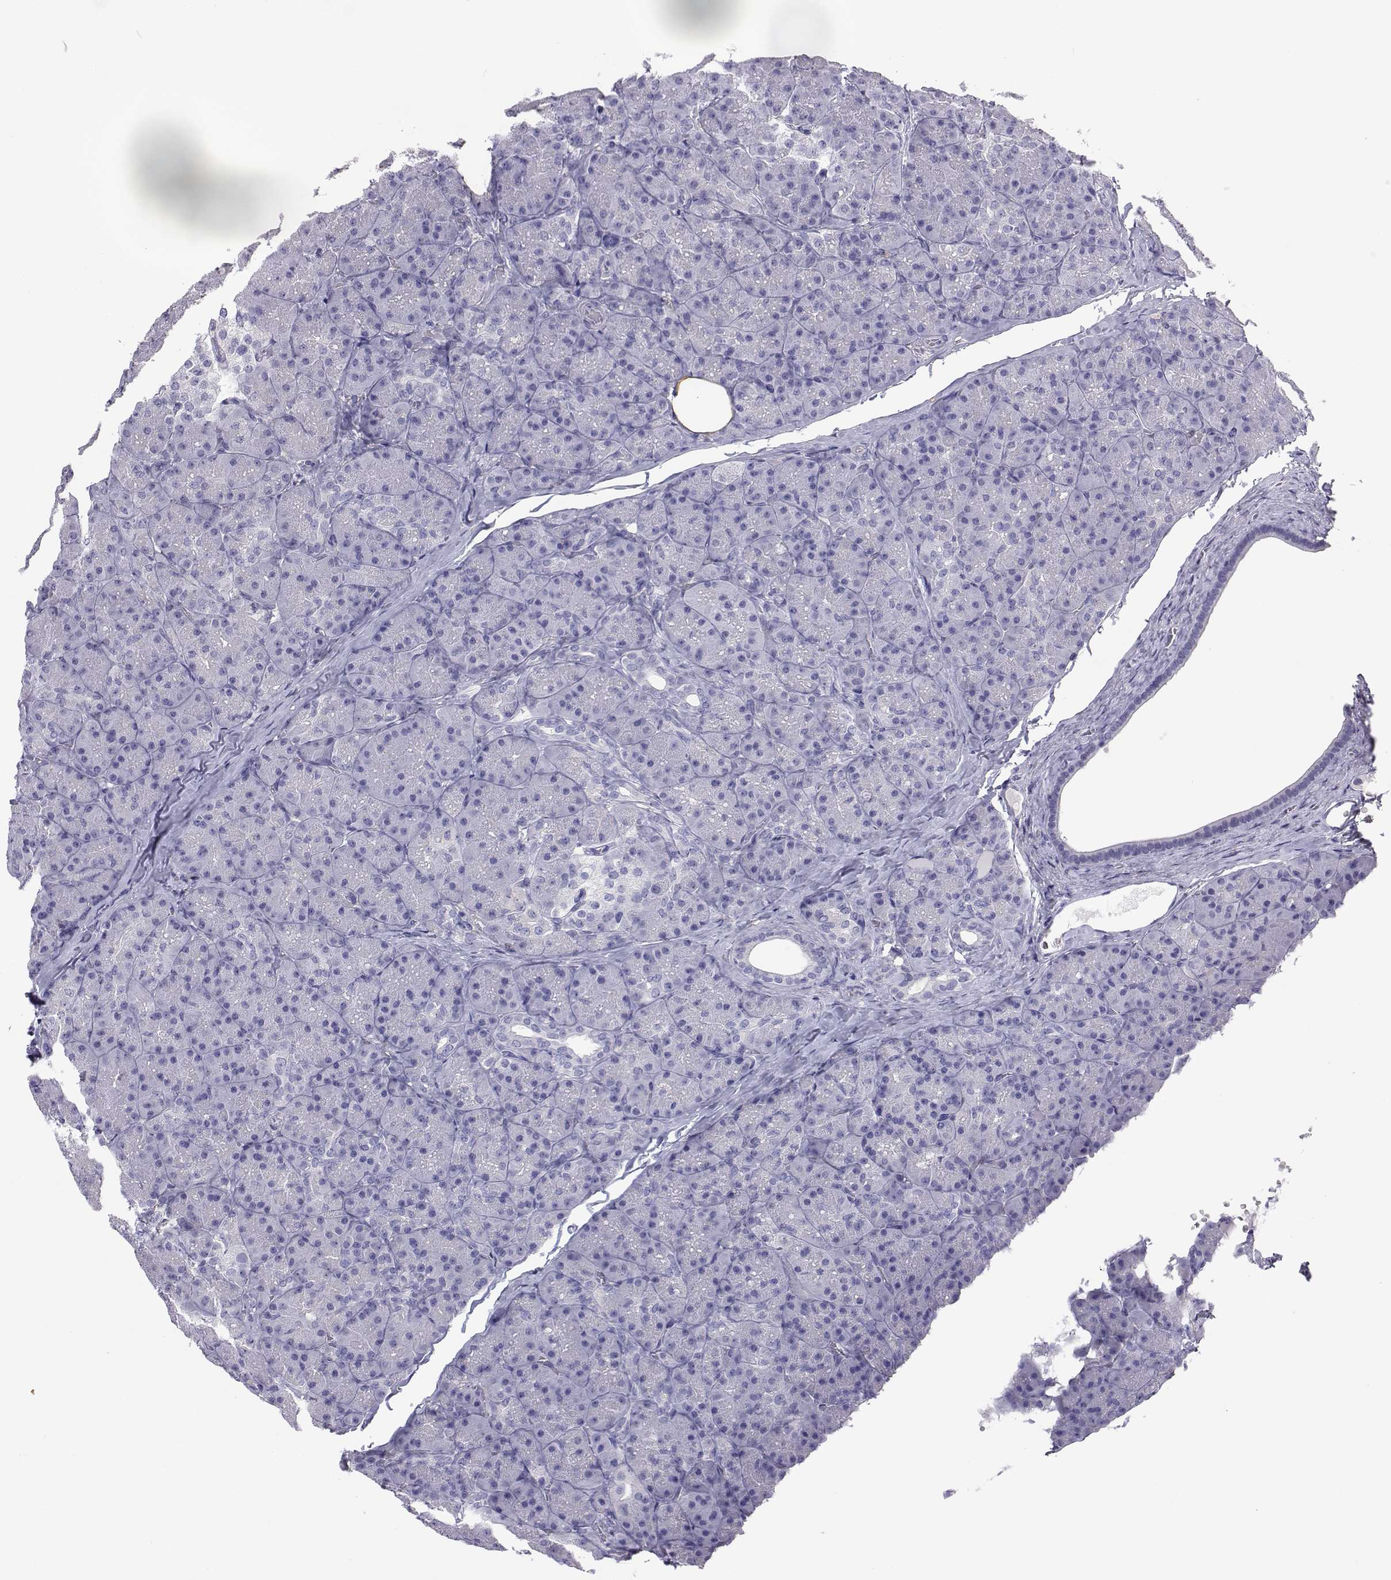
{"staining": {"intensity": "negative", "quantity": "none", "location": "none"}, "tissue": "pancreas", "cell_type": "Exocrine glandular cells", "image_type": "normal", "snomed": [{"axis": "morphology", "description": "Normal tissue, NOS"}, {"axis": "topography", "description": "Pancreas"}], "caption": "There is no significant staining in exocrine glandular cells of pancreas. (Brightfield microscopy of DAB immunohistochemistry (IHC) at high magnification).", "gene": "PLIN4", "patient": {"sex": "male", "age": 57}}